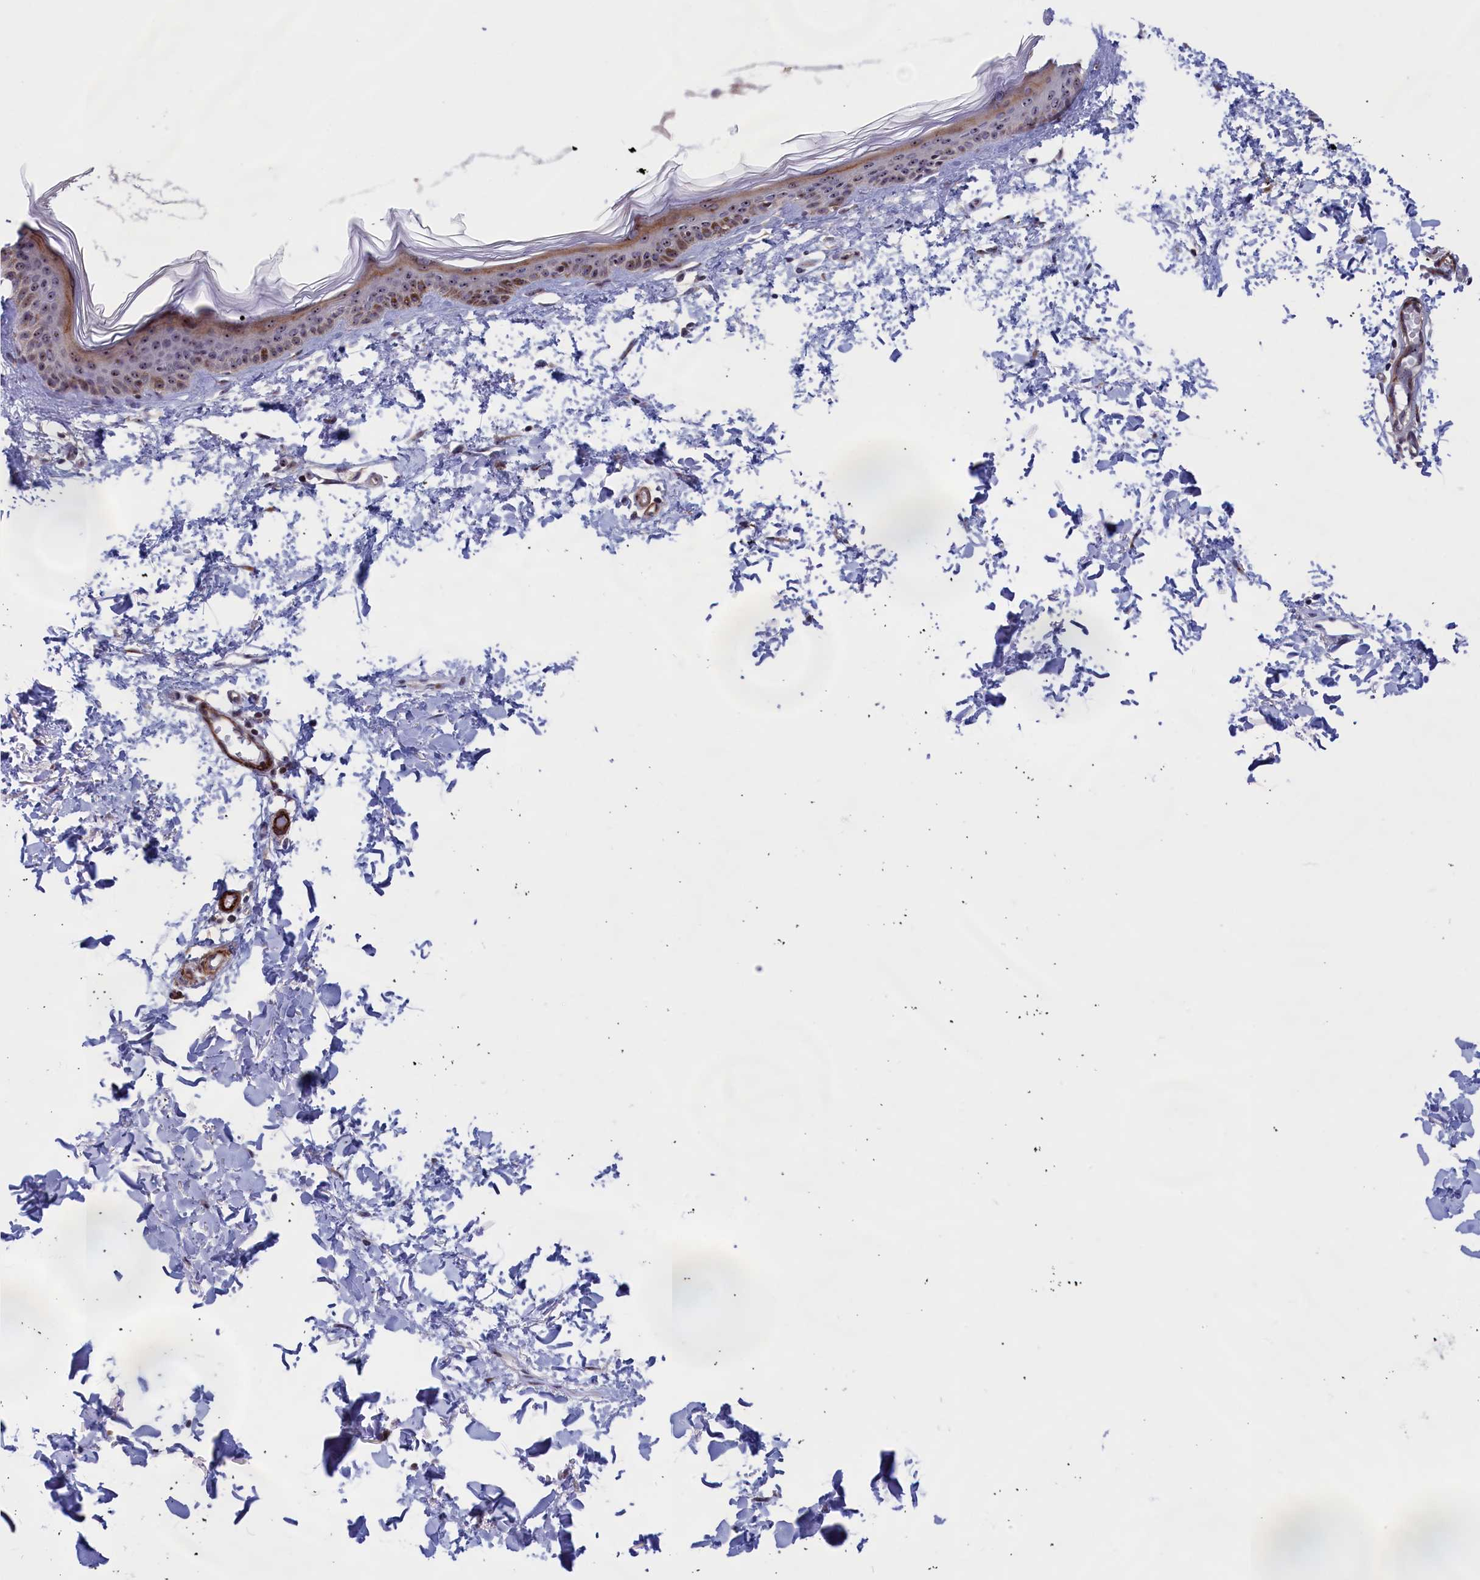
{"staining": {"intensity": "strong", "quantity": ">75%", "location": "cytoplasmic/membranous,nuclear"}, "tissue": "skin", "cell_type": "Fibroblasts", "image_type": "normal", "snomed": [{"axis": "morphology", "description": "Normal tissue, NOS"}, {"axis": "topography", "description": "Skin"}], "caption": "Immunohistochemical staining of normal skin displays strong cytoplasmic/membranous,nuclear protein staining in about >75% of fibroblasts.", "gene": "PPAN", "patient": {"sex": "female", "age": 58}}